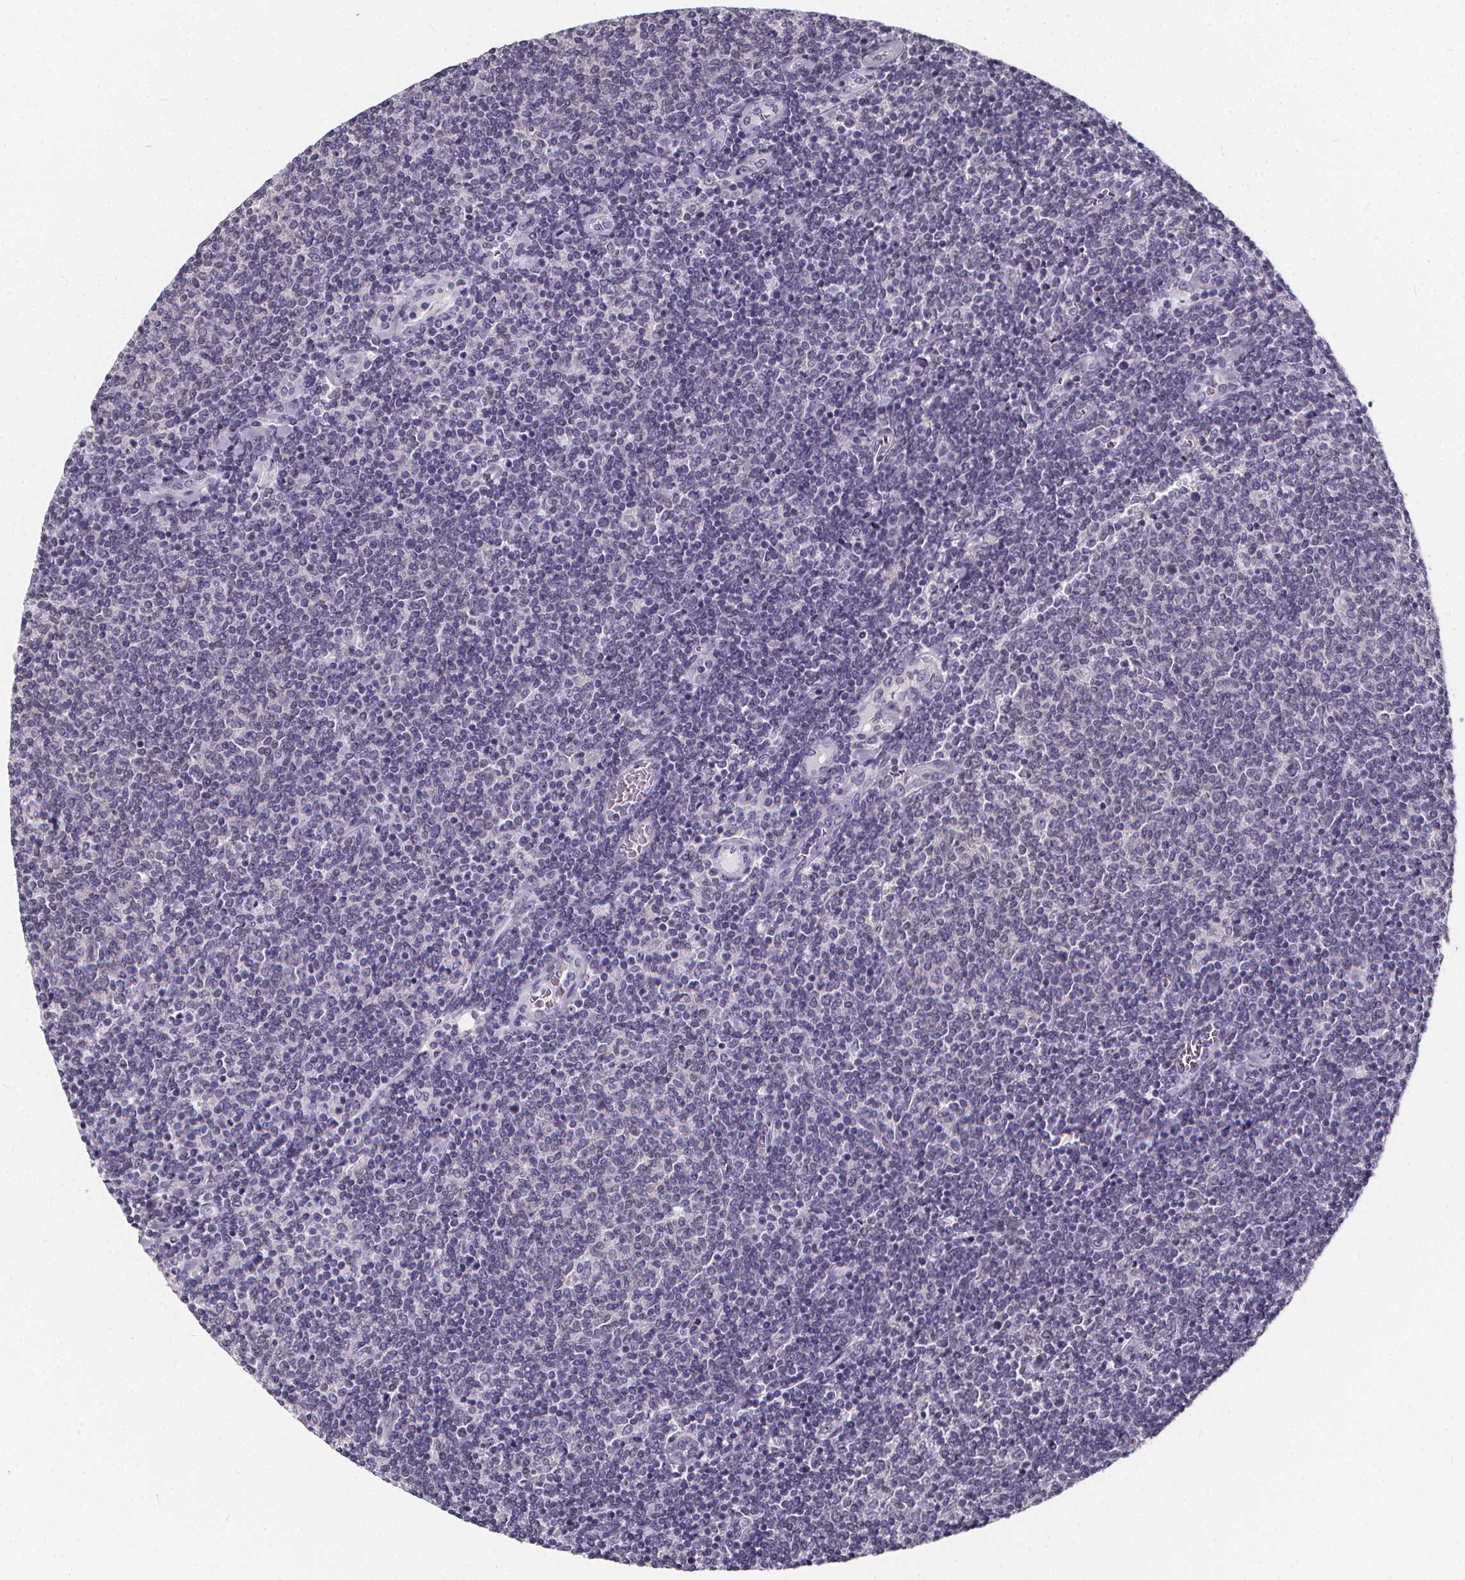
{"staining": {"intensity": "negative", "quantity": "none", "location": "none"}, "tissue": "lymphoma", "cell_type": "Tumor cells", "image_type": "cancer", "snomed": [{"axis": "morphology", "description": "Malignant lymphoma, non-Hodgkin's type, Low grade"}, {"axis": "topography", "description": "Lymph node"}], "caption": "A histopathology image of human low-grade malignant lymphoma, non-Hodgkin's type is negative for staining in tumor cells. The staining was performed using DAB (3,3'-diaminobenzidine) to visualize the protein expression in brown, while the nuclei were stained in blue with hematoxylin (Magnification: 20x).", "gene": "SPEF2", "patient": {"sex": "male", "age": 52}}